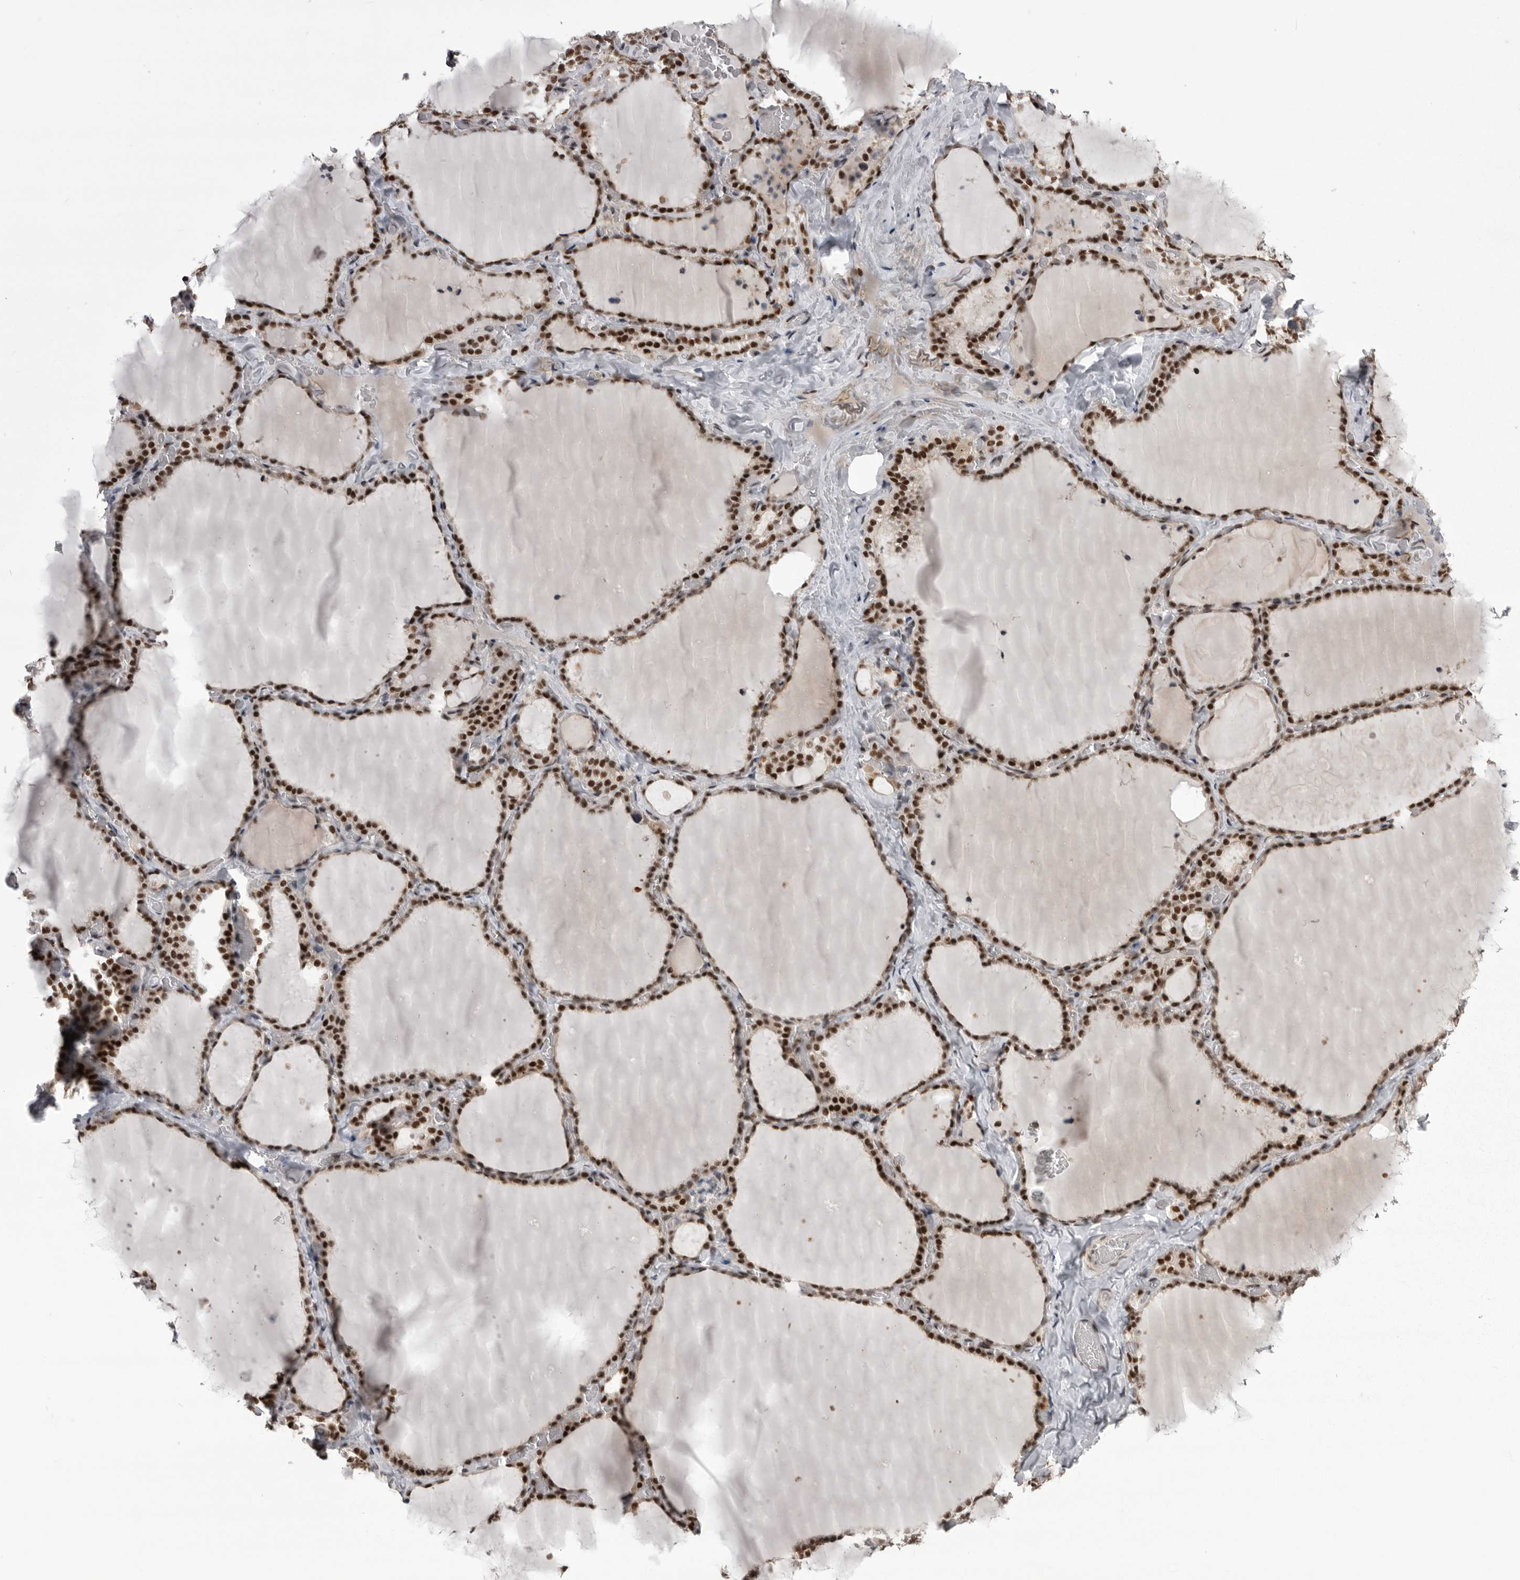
{"staining": {"intensity": "strong", "quantity": ">75%", "location": "nuclear"}, "tissue": "thyroid gland", "cell_type": "Glandular cells", "image_type": "normal", "snomed": [{"axis": "morphology", "description": "Normal tissue, NOS"}, {"axis": "topography", "description": "Thyroid gland"}], "caption": "This photomicrograph demonstrates unremarkable thyroid gland stained with immunohistochemistry to label a protein in brown. The nuclear of glandular cells show strong positivity for the protein. Nuclei are counter-stained blue.", "gene": "MEPCE", "patient": {"sex": "female", "age": 22}}